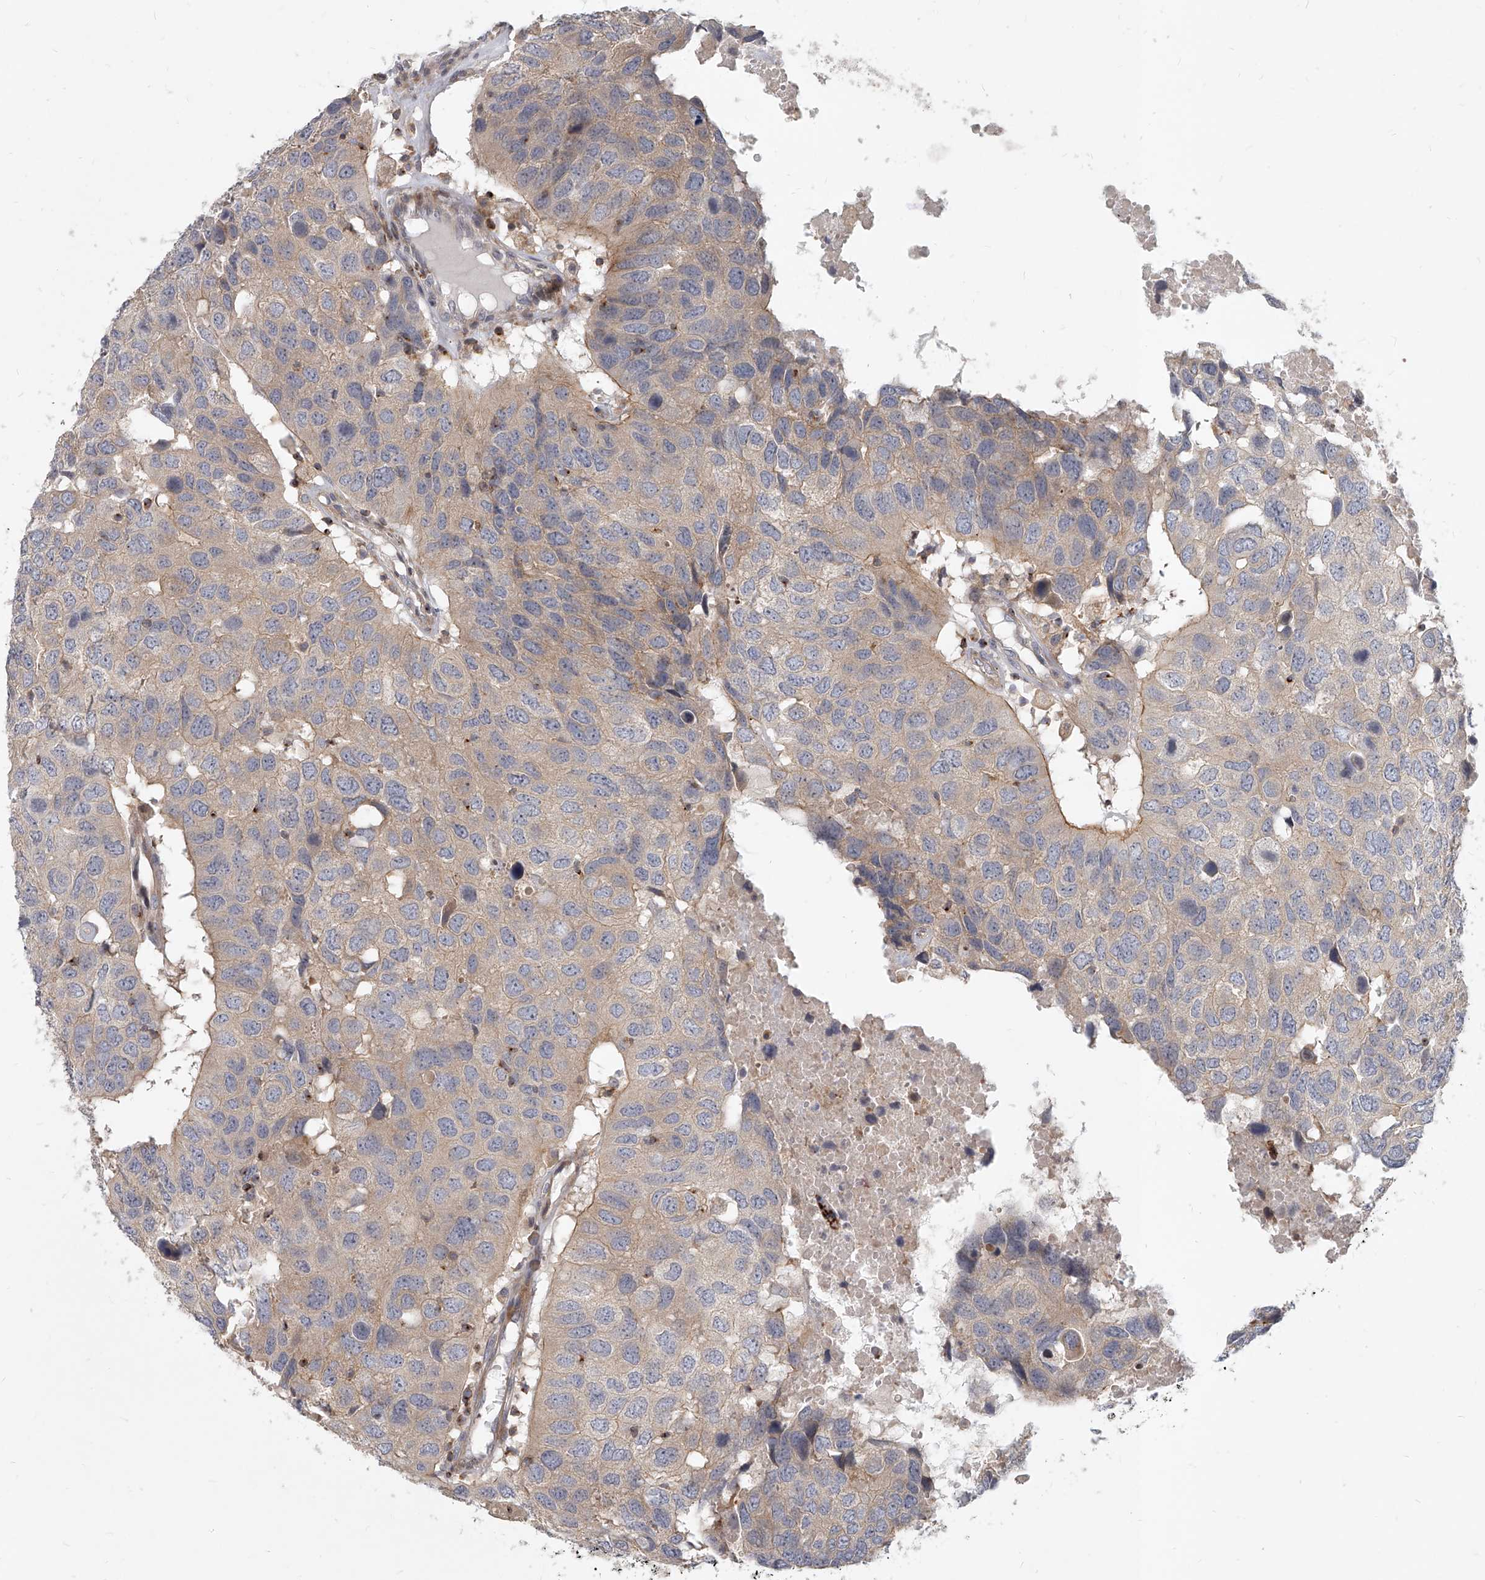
{"staining": {"intensity": "weak", "quantity": "25%-75%", "location": "cytoplasmic/membranous"}, "tissue": "head and neck cancer", "cell_type": "Tumor cells", "image_type": "cancer", "snomed": [{"axis": "morphology", "description": "Squamous cell carcinoma, NOS"}, {"axis": "topography", "description": "Head-Neck"}], "caption": "Human head and neck squamous cell carcinoma stained with a brown dye reveals weak cytoplasmic/membranous positive positivity in approximately 25%-75% of tumor cells.", "gene": "SLC37A1", "patient": {"sex": "male", "age": 66}}